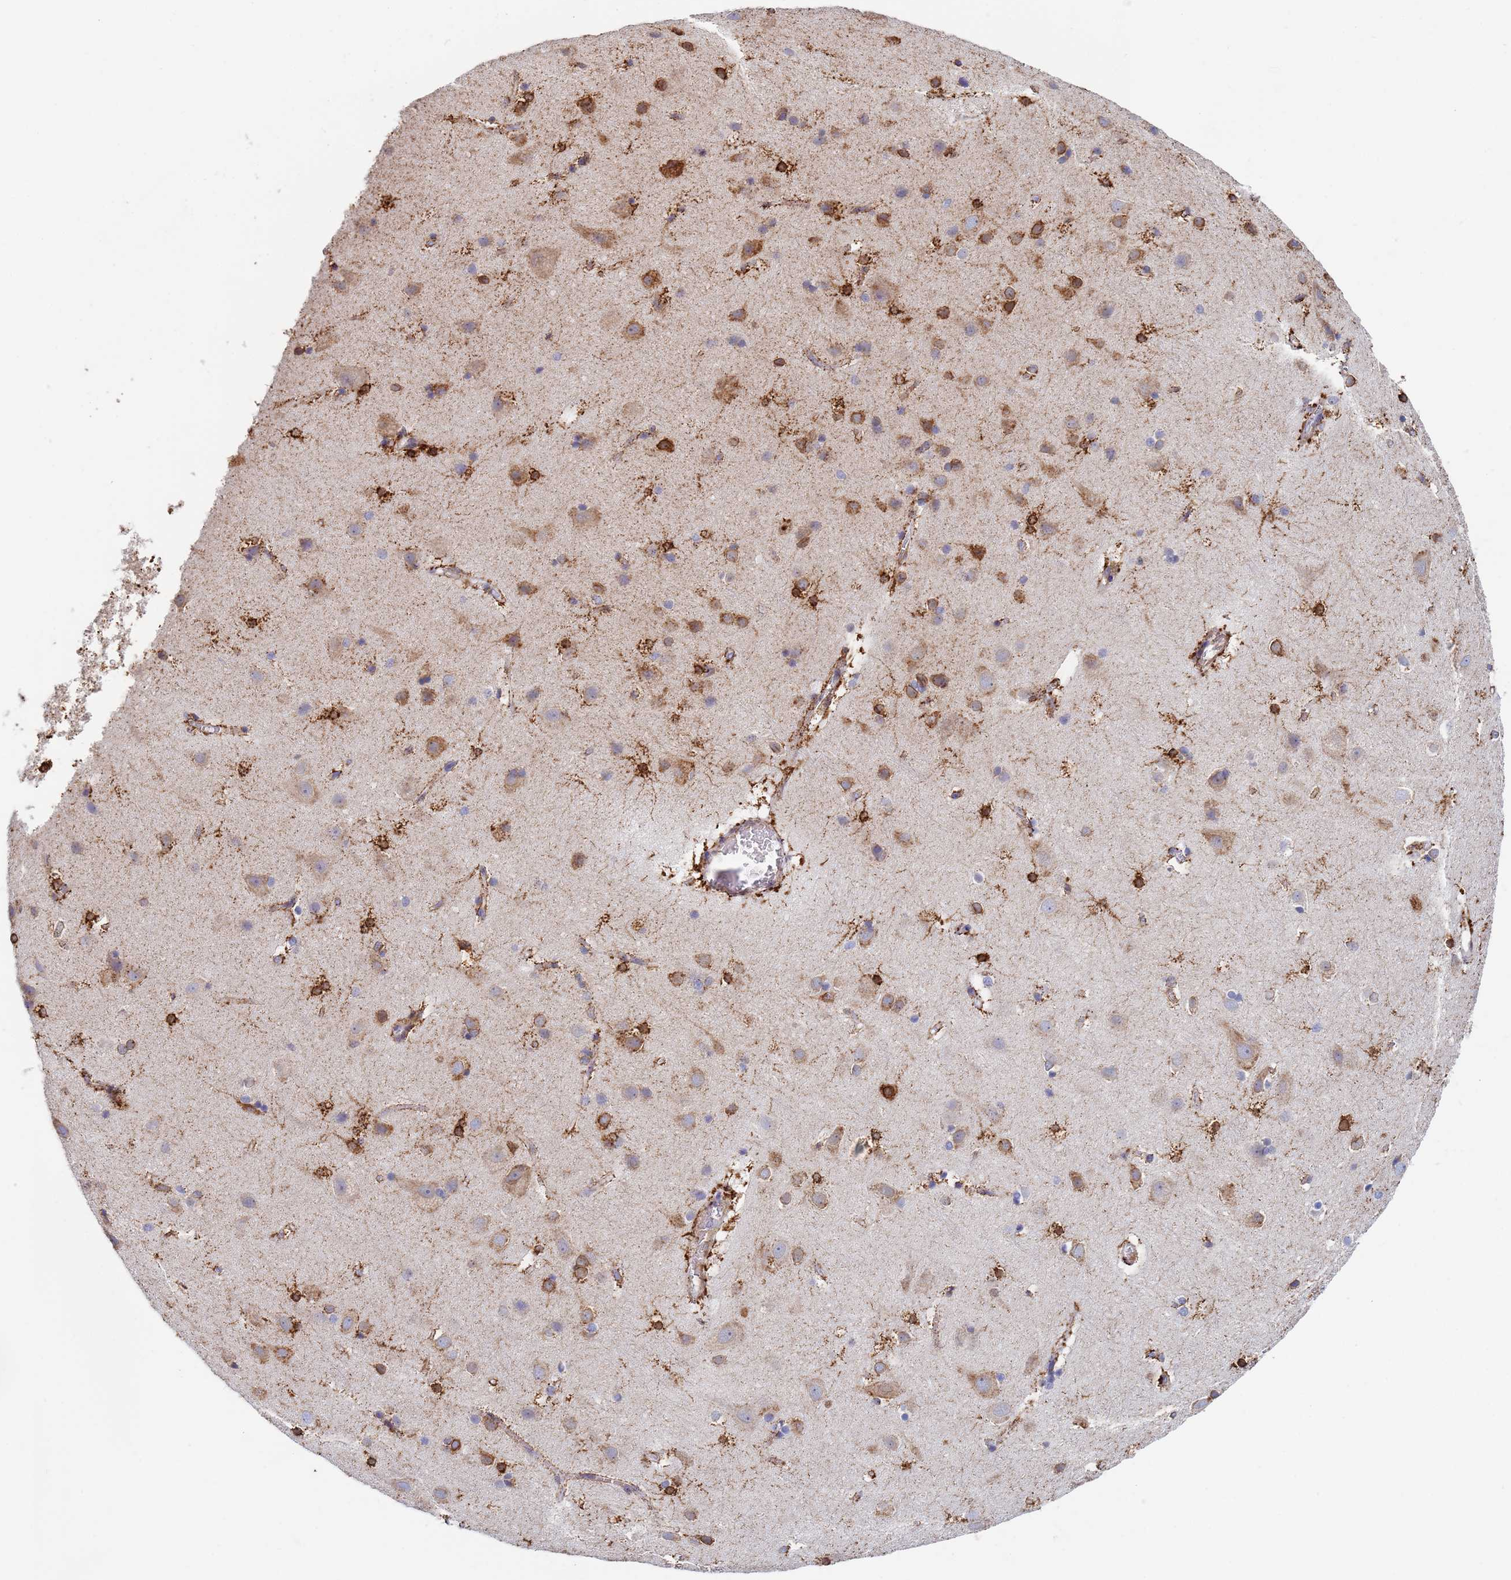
{"staining": {"intensity": "moderate", "quantity": ">75%", "location": "cytoplasmic/membranous"}, "tissue": "cerebral cortex", "cell_type": "Endothelial cells", "image_type": "normal", "snomed": [{"axis": "morphology", "description": "Normal tissue, NOS"}, {"axis": "topography", "description": "Cerebral cortex"}], "caption": "Protein expression analysis of normal cerebral cortex exhibits moderate cytoplasmic/membranous staining in about >75% of endothelial cells.", "gene": "GDAP2", "patient": {"sex": "male", "age": 54}}